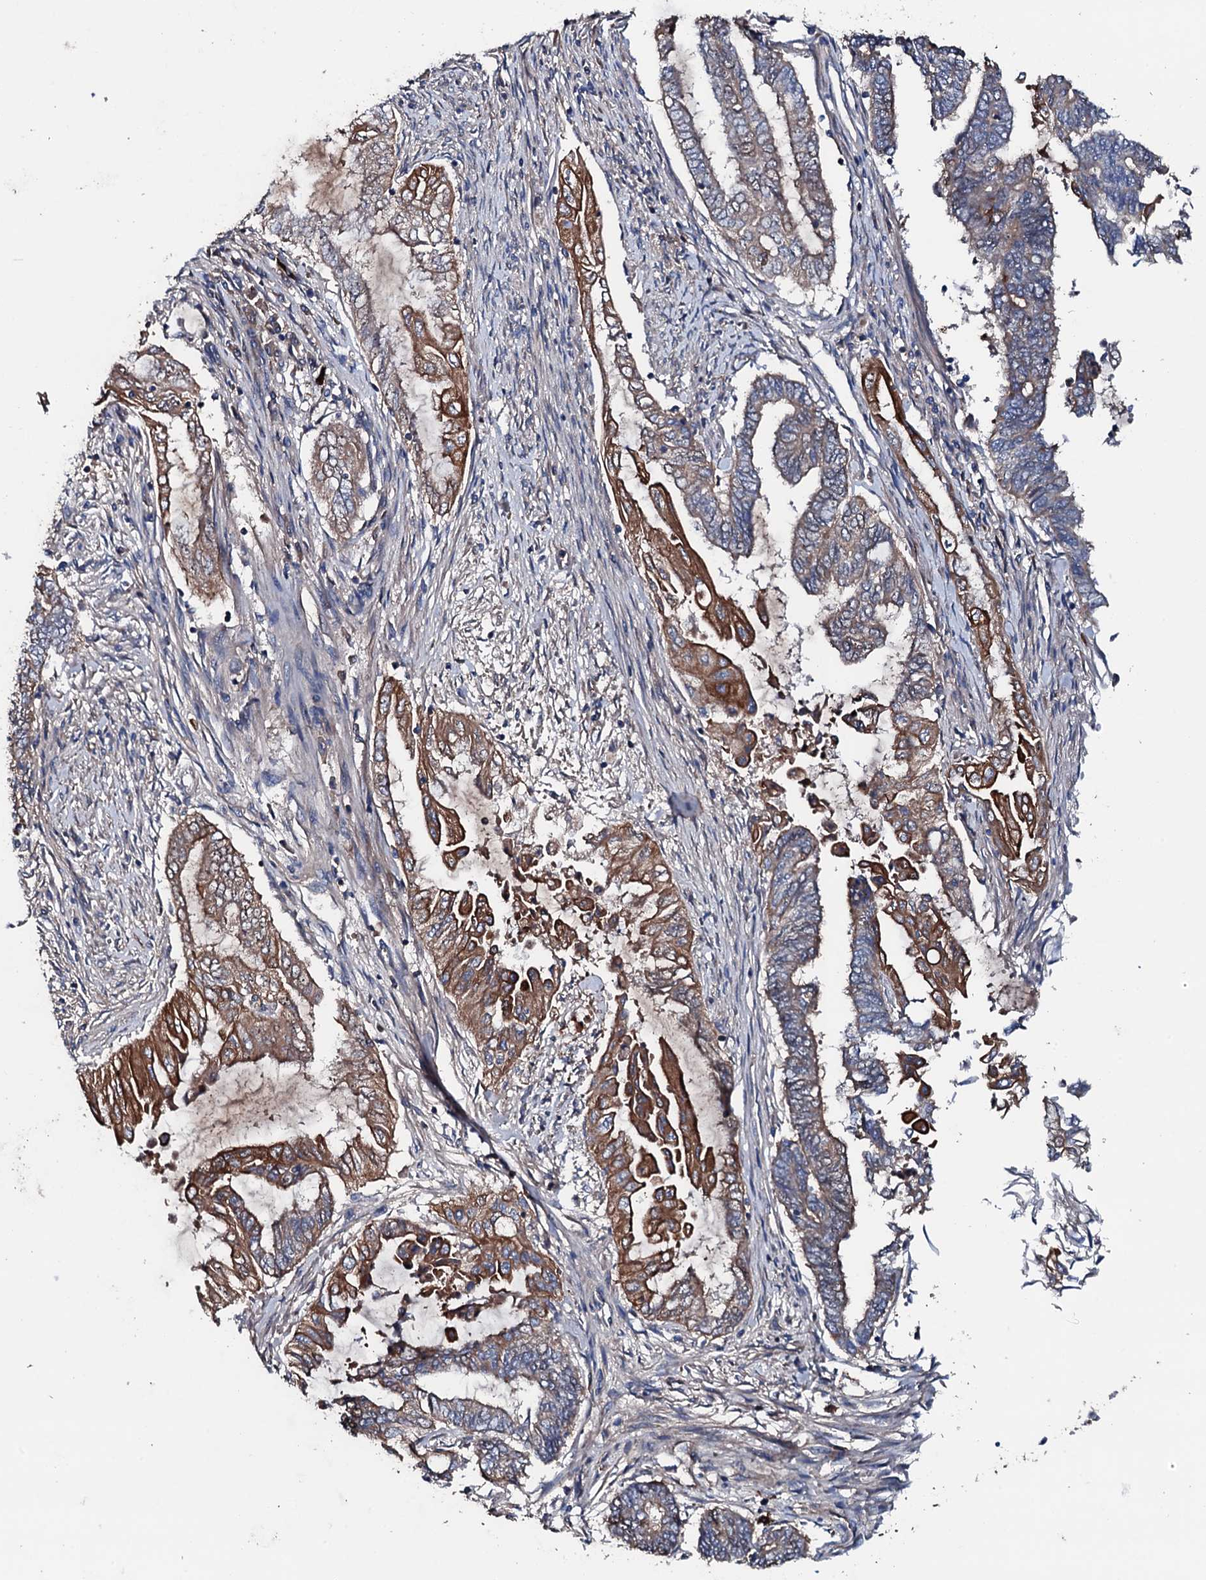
{"staining": {"intensity": "strong", "quantity": "25%-75%", "location": "cytoplasmic/membranous"}, "tissue": "endometrial cancer", "cell_type": "Tumor cells", "image_type": "cancer", "snomed": [{"axis": "morphology", "description": "Adenocarcinoma, NOS"}, {"axis": "topography", "description": "Uterus"}, {"axis": "topography", "description": "Endometrium"}], "caption": "The image reveals staining of adenocarcinoma (endometrial), revealing strong cytoplasmic/membranous protein positivity (brown color) within tumor cells. The staining was performed using DAB (3,3'-diaminobenzidine) to visualize the protein expression in brown, while the nuclei were stained in blue with hematoxylin (Magnification: 20x).", "gene": "NEK1", "patient": {"sex": "female", "age": 70}}